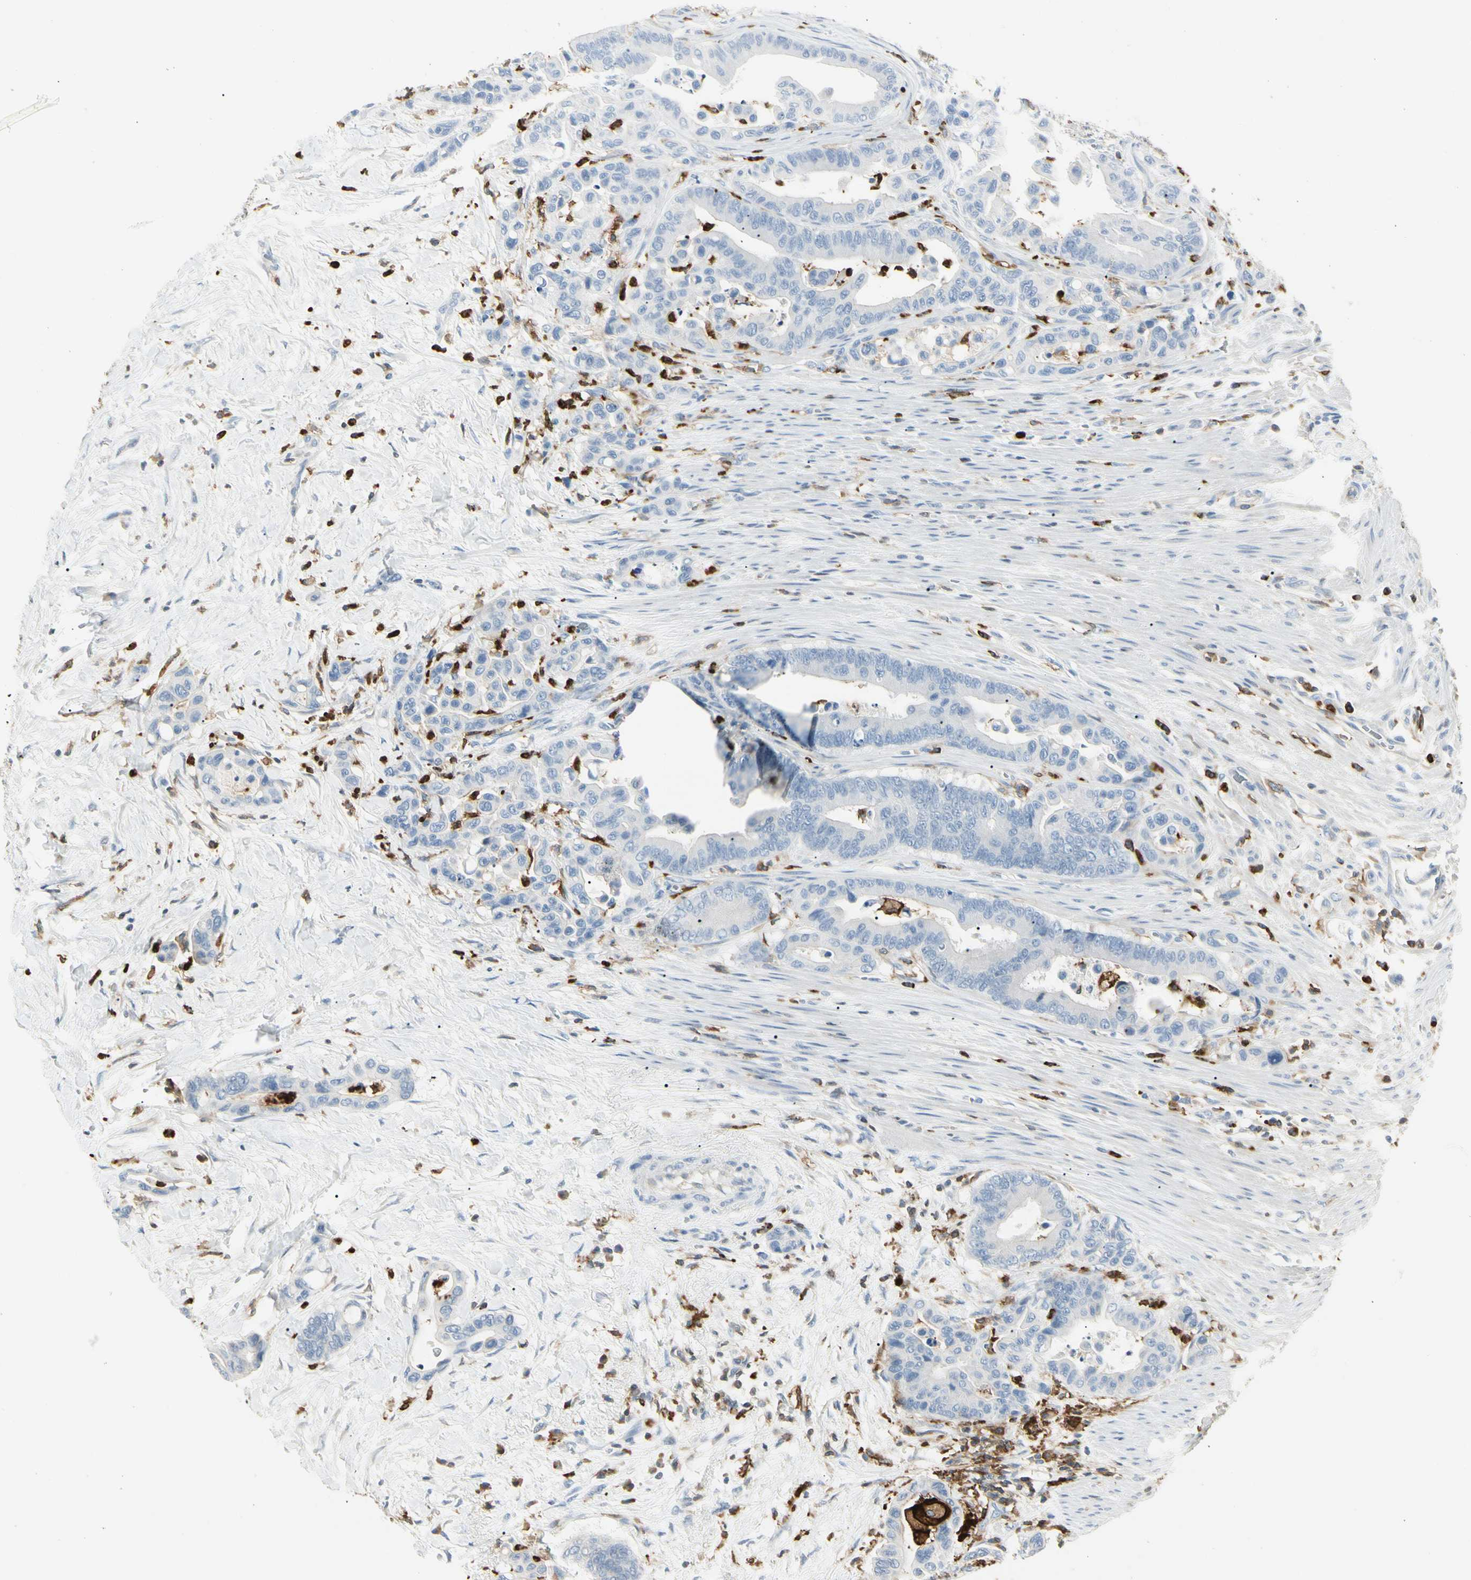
{"staining": {"intensity": "negative", "quantity": "none", "location": "none"}, "tissue": "colorectal cancer", "cell_type": "Tumor cells", "image_type": "cancer", "snomed": [{"axis": "morphology", "description": "Normal tissue, NOS"}, {"axis": "morphology", "description": "Adenocarcinoma, NOS"}, {"axis": "topography", "description": "Colon"}], "caption": "Tumor cells show no significant positivity in colorectal adenocarcinoma.", "gene": "ITGB2", "patient": {"sex": "male", "age": 82}}